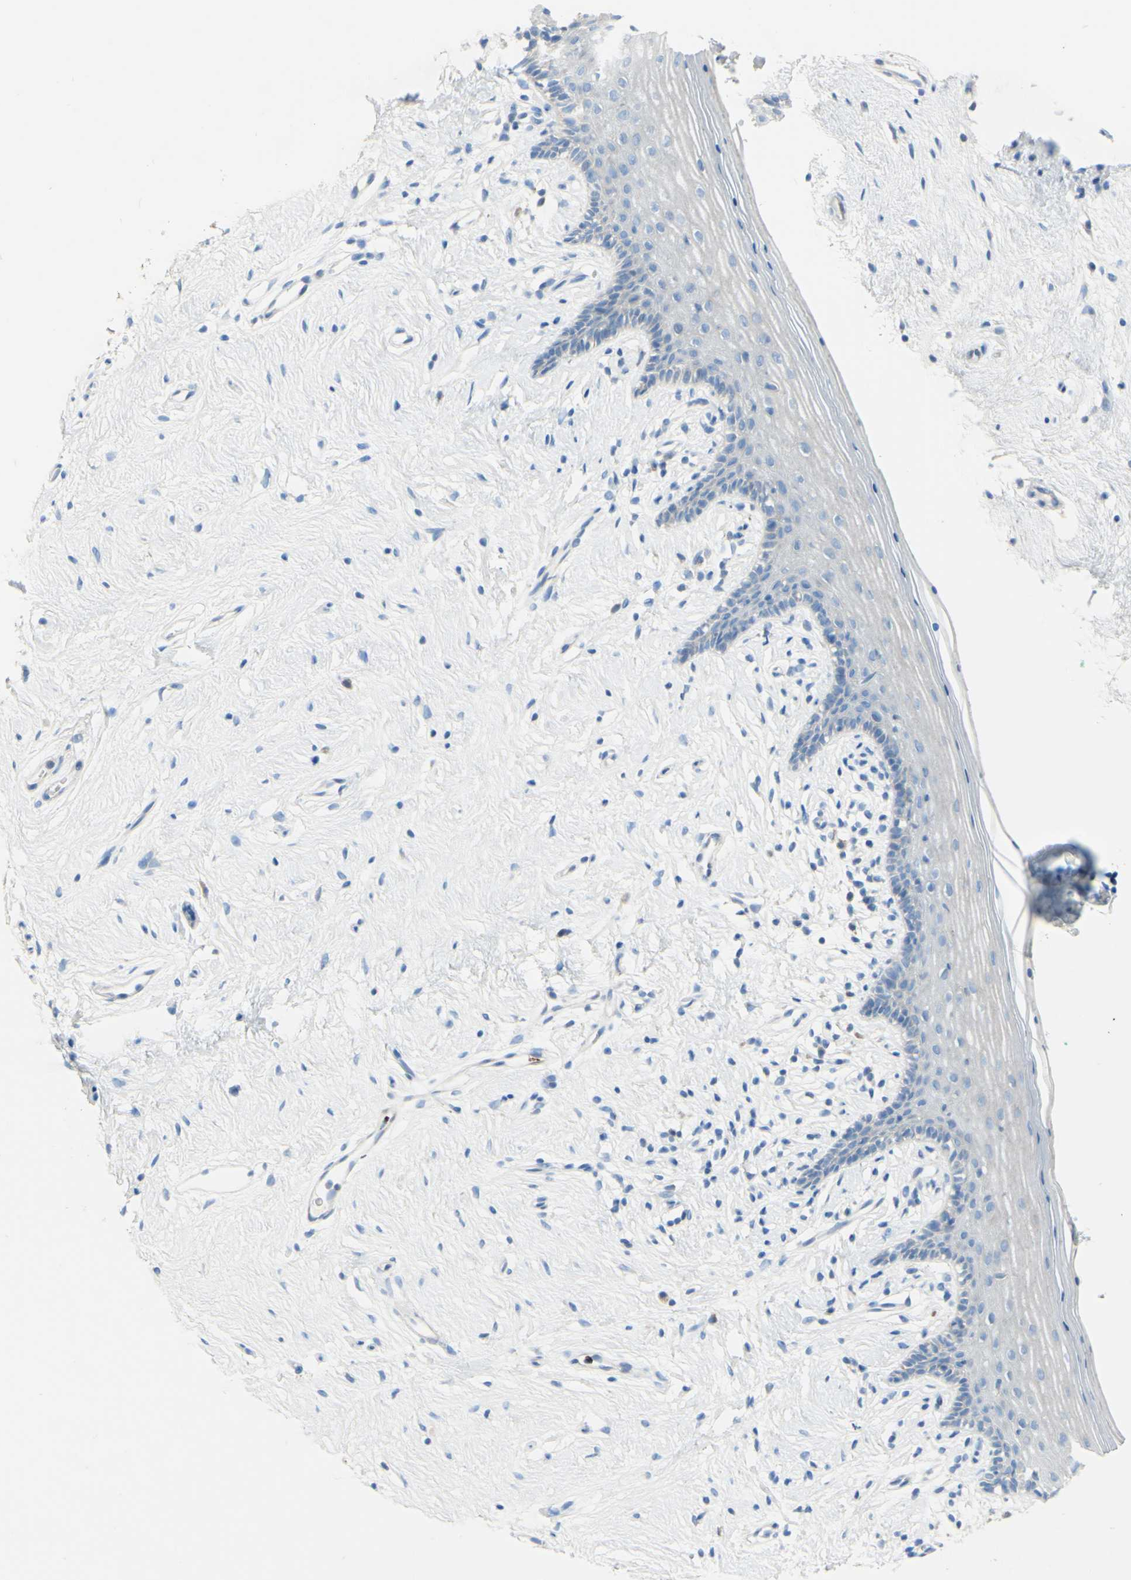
{"staining": {"intensity": "negative", "quantity": "none", "location": "none"}, "tissue": "vagina", "cell_type": "Squamous epithelial cells", "image_type": "normal", "snomed": [{"axis": "morphology", "description": "Normal tissue, NOS"}, {"axis": "topography", "description": "Vagina"}], "caption": "Protein analysis of normal vagina reveals no significant staining in squamous epithelial cells.", "gene": "ACADL", "patient": {"sex": "female", "age": 44}}